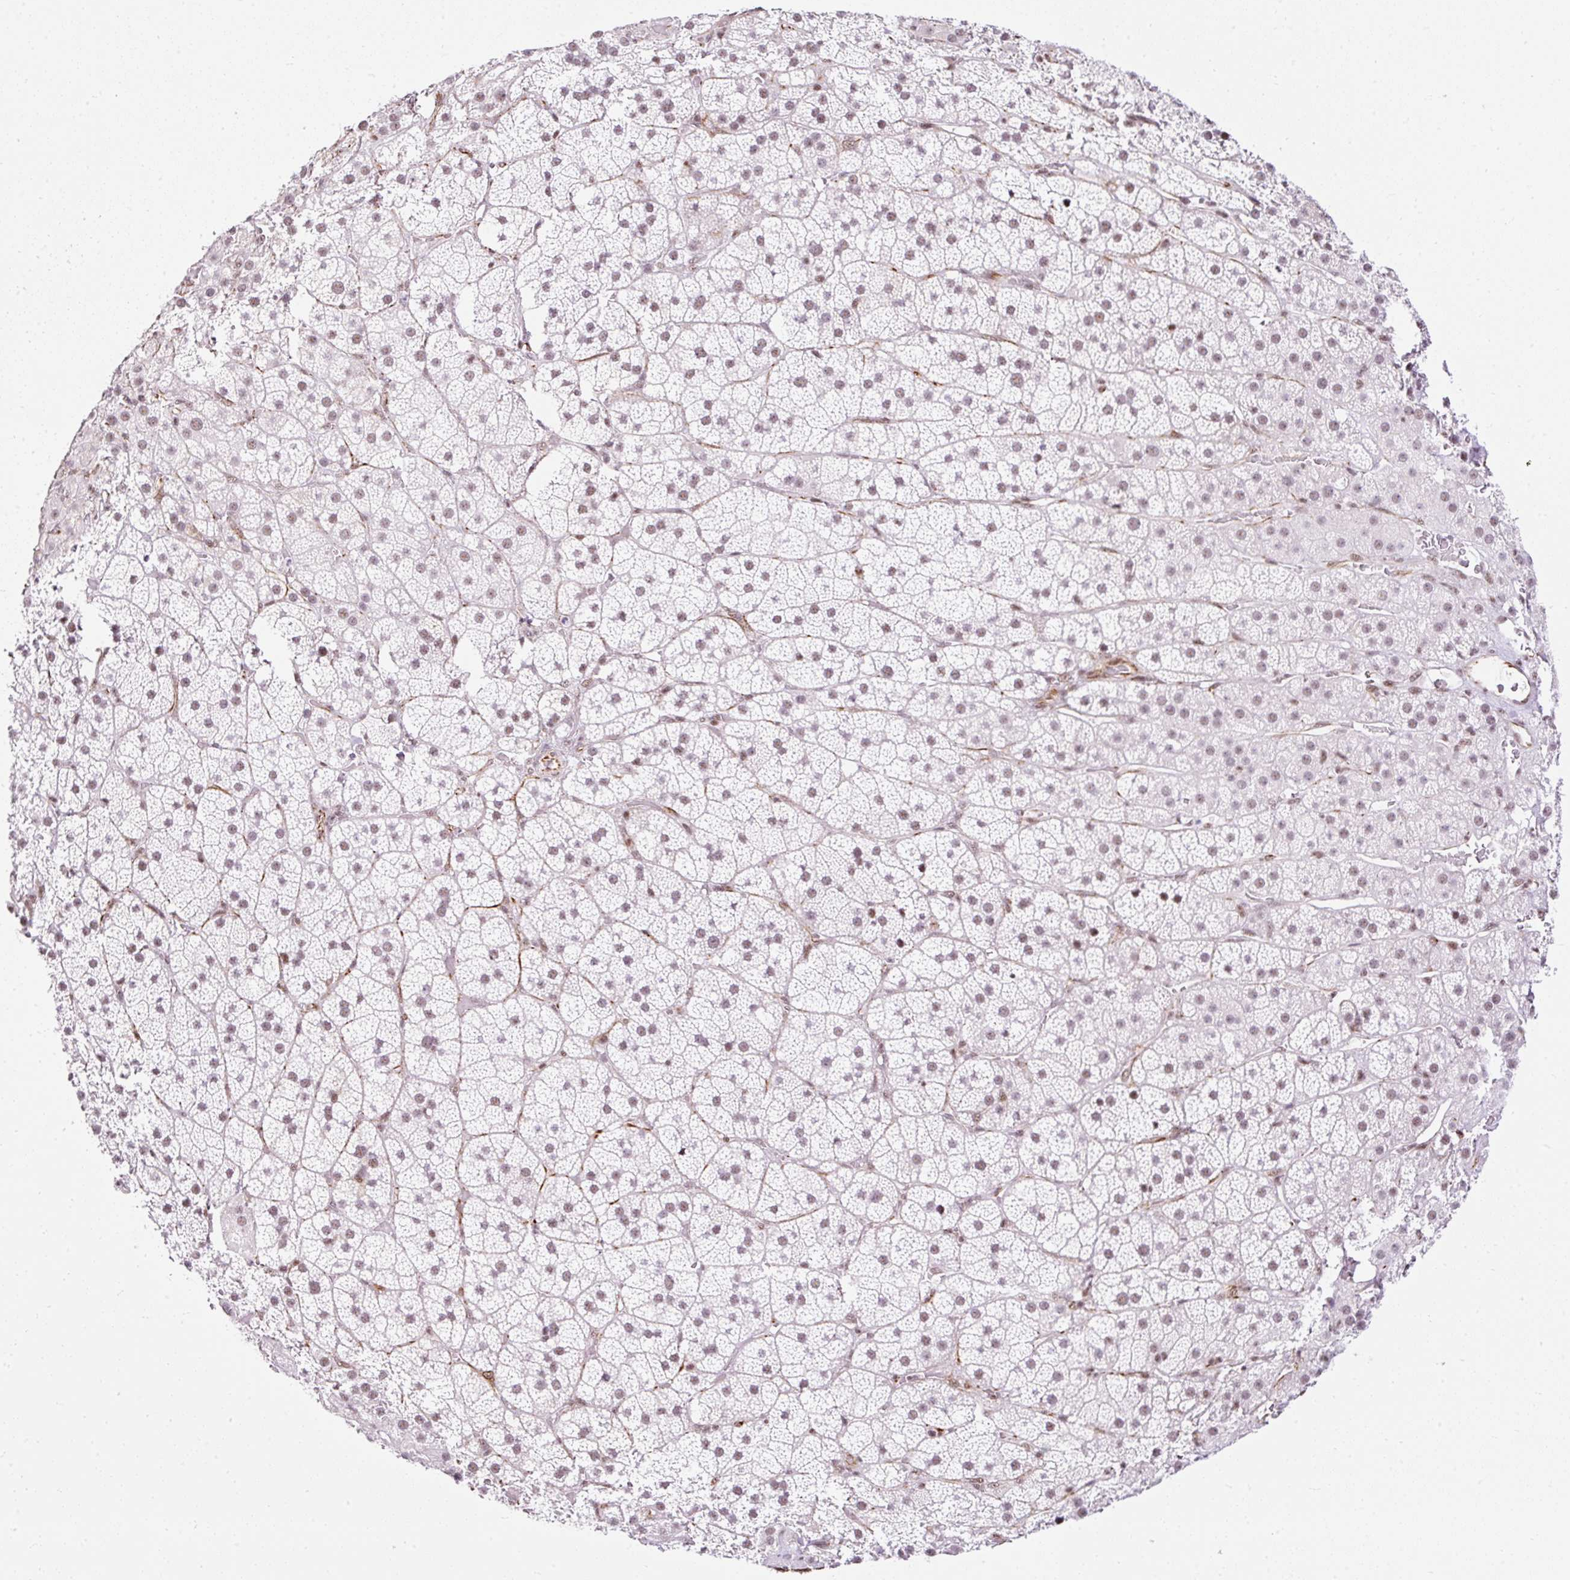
{"staining": {"intensity": "weak", "quantity": "25%-75%", "location": "nuclear"}, "tissue": "adrenal gland", "cell_type": "Glandular cells", "image_type": "normal", "snomed": [{"axis": "morphology", "description": "Normal tissue, NOS"}, {"axis": "topography", "description": "Adrenal gland"}], "caption": "Benign adrenal gland reveals weak nuclear expression in about 25%-75% of glandular cells (Stains: DAB in brown, nuclei in blue, Microscopy: brightfield microscopy at high magnification)..", "gene": "FMC1", "patient": {"sex": "male", "age": 57}}